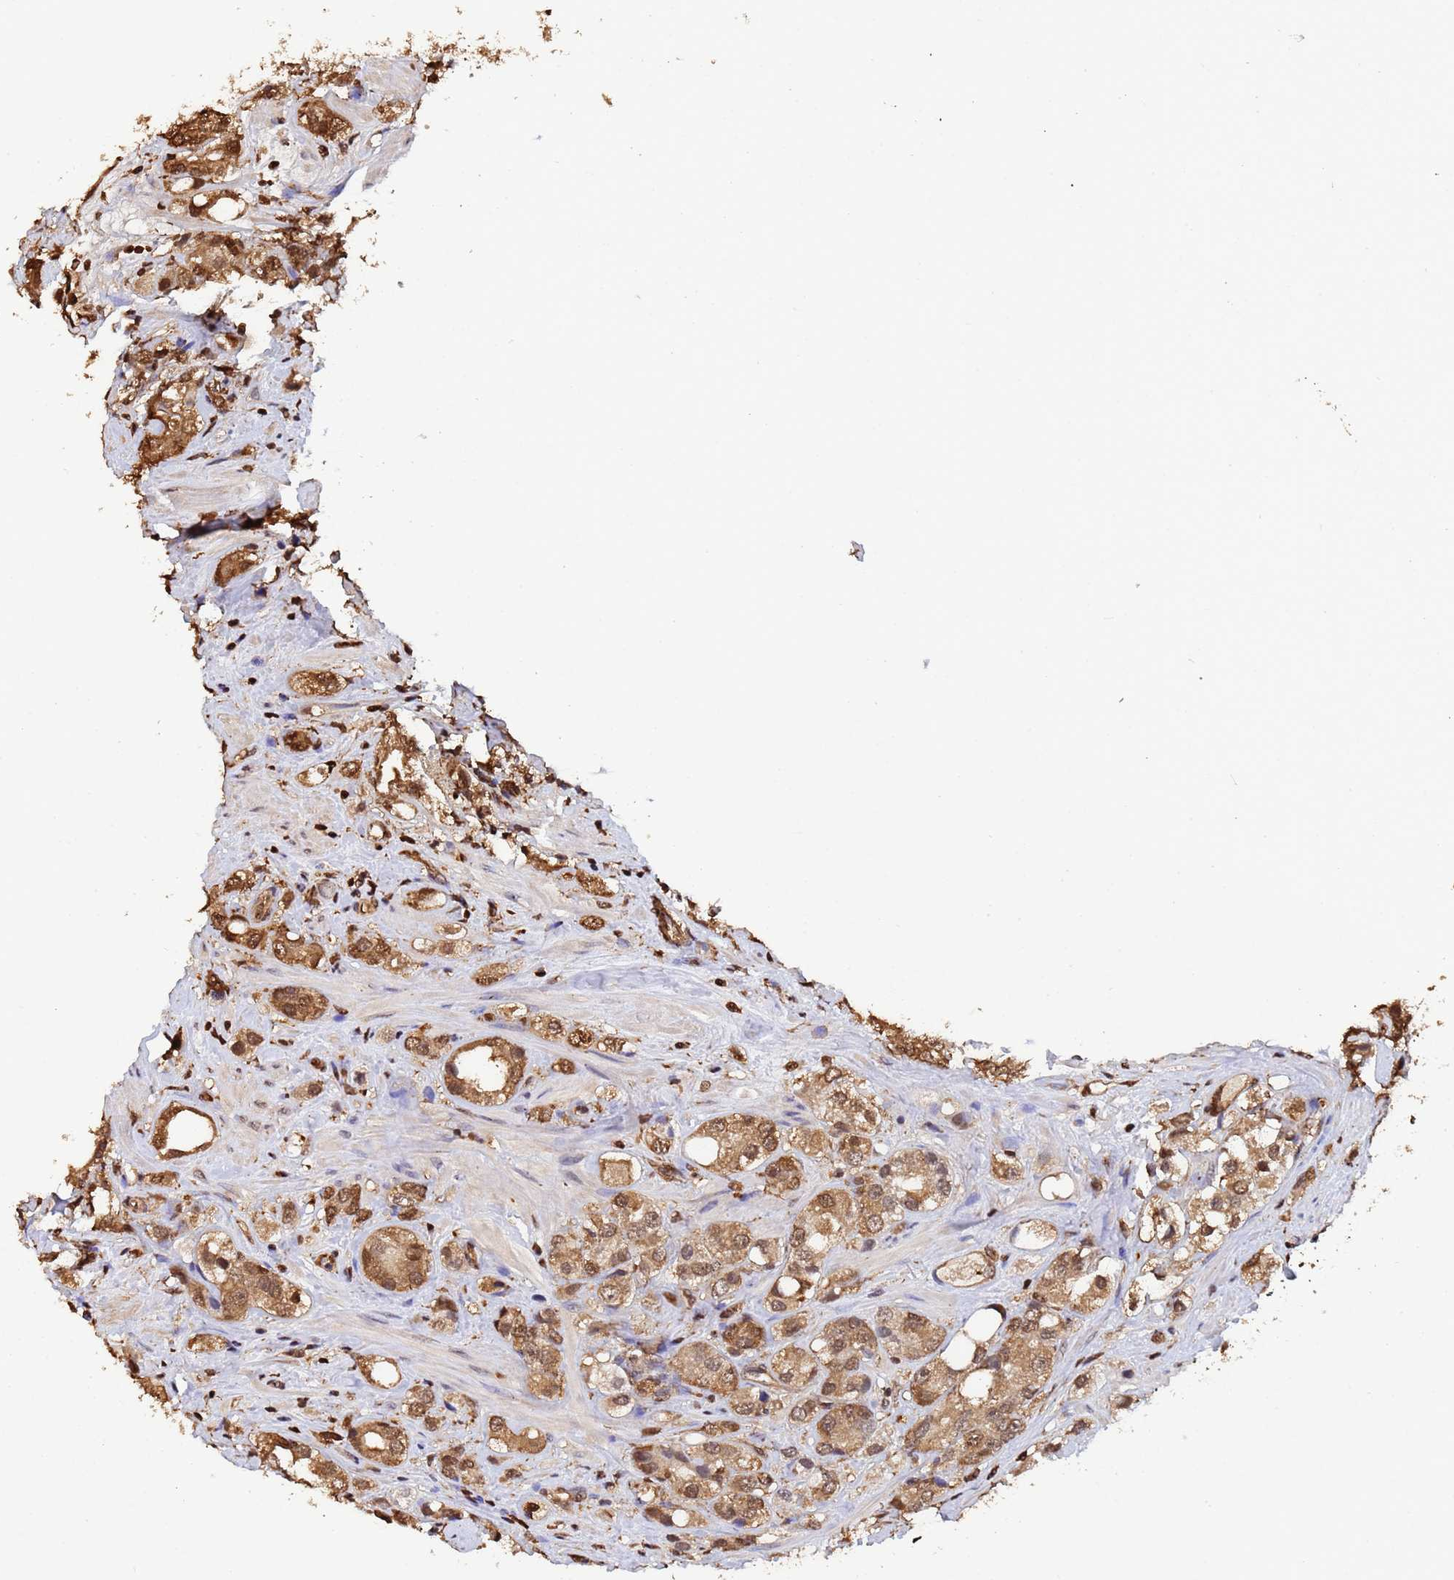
{"staining": {"intensity": "moderate", "quantity": ">75%", "location": "cytoplasmic/membranous,nuclear"}, "tissue": "prostate cancer", "cell_type": "Tumor cells", "image_type": "cancer", "snomed": [{"axis": "morphology", "description": "Adenocarcinoma, NOS"}, {"axis": "topography", "description": "Prostate"}], "caption": "This is an image of immunohistochemistry (IHC) staining of prostate adenocarcinoma, which shows moderate staining in the cytoplasmic/membranous and nuclear of tumor cells.", "gene": "SUMO4", "patient": {"sex": "male", "age": 79}}